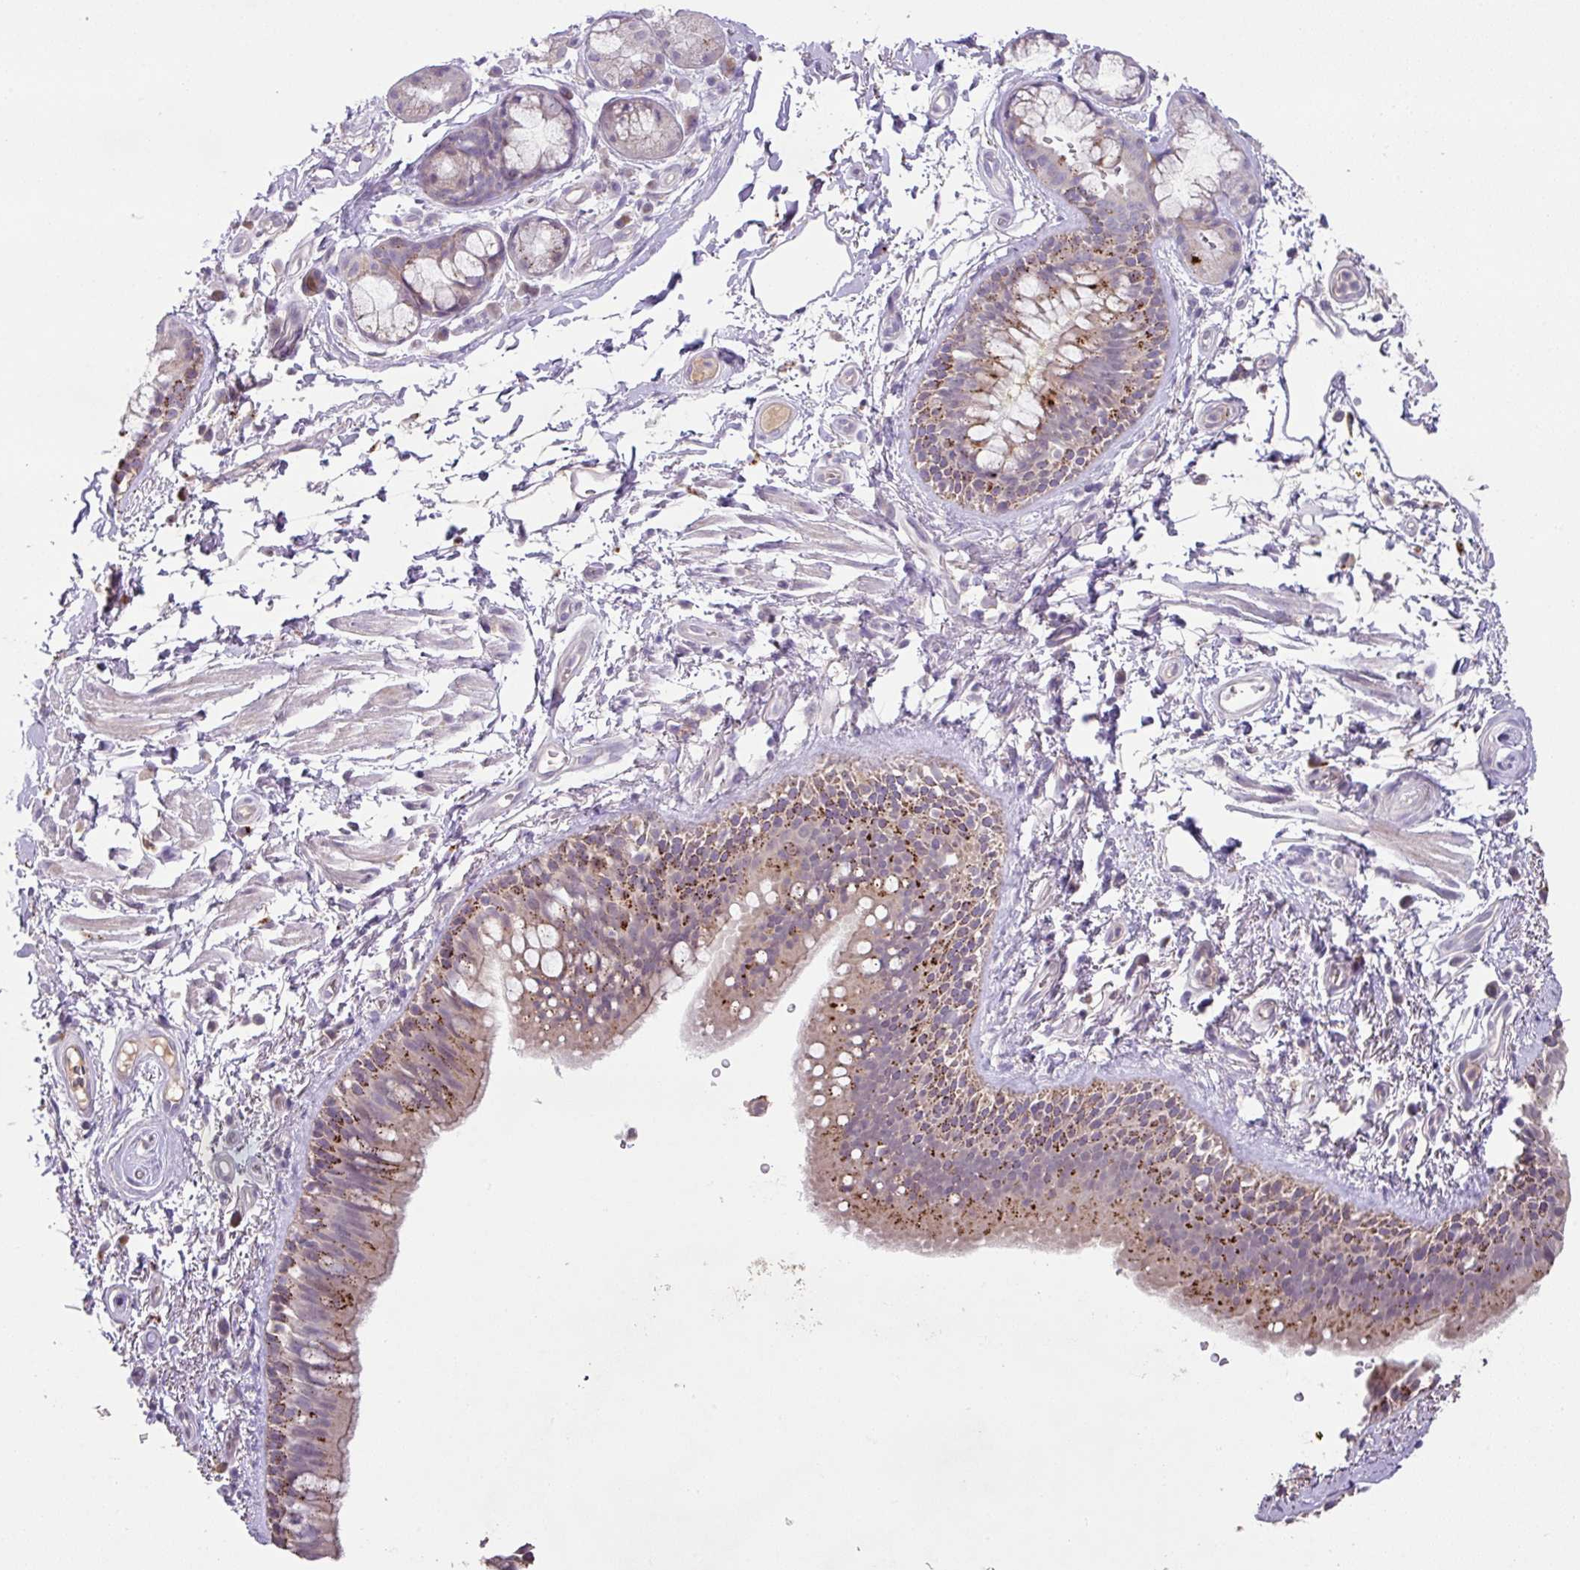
{"staining": {"intensity": "moderate", "quantity": "25%-75%", "location": "cytoplasmic/membranous"}, "tissue": "bronchus", "cell_type": "Respiratory epithelial cells", "image_type": "normal", "snomed": [{"axis": "morphology", "description": "Normal tissue, NOS"}, {"axis": "morphology", "description": "Squamous cell carcinoma, NOS"}, {"axis": "topography", "description": "Bronchus"}, {"axis": "topography", "description": "Lung"}], "caption": "The immunohistochemical stain shows moderate cytoplasmic/membranous staining in respiratory epithelial cells of benign bronchus. (DAB = brown stain, brightfield microscopy at high magnification).", "gene": "PLEKHH3", "patient": {"sex": "female", "age": 70}}